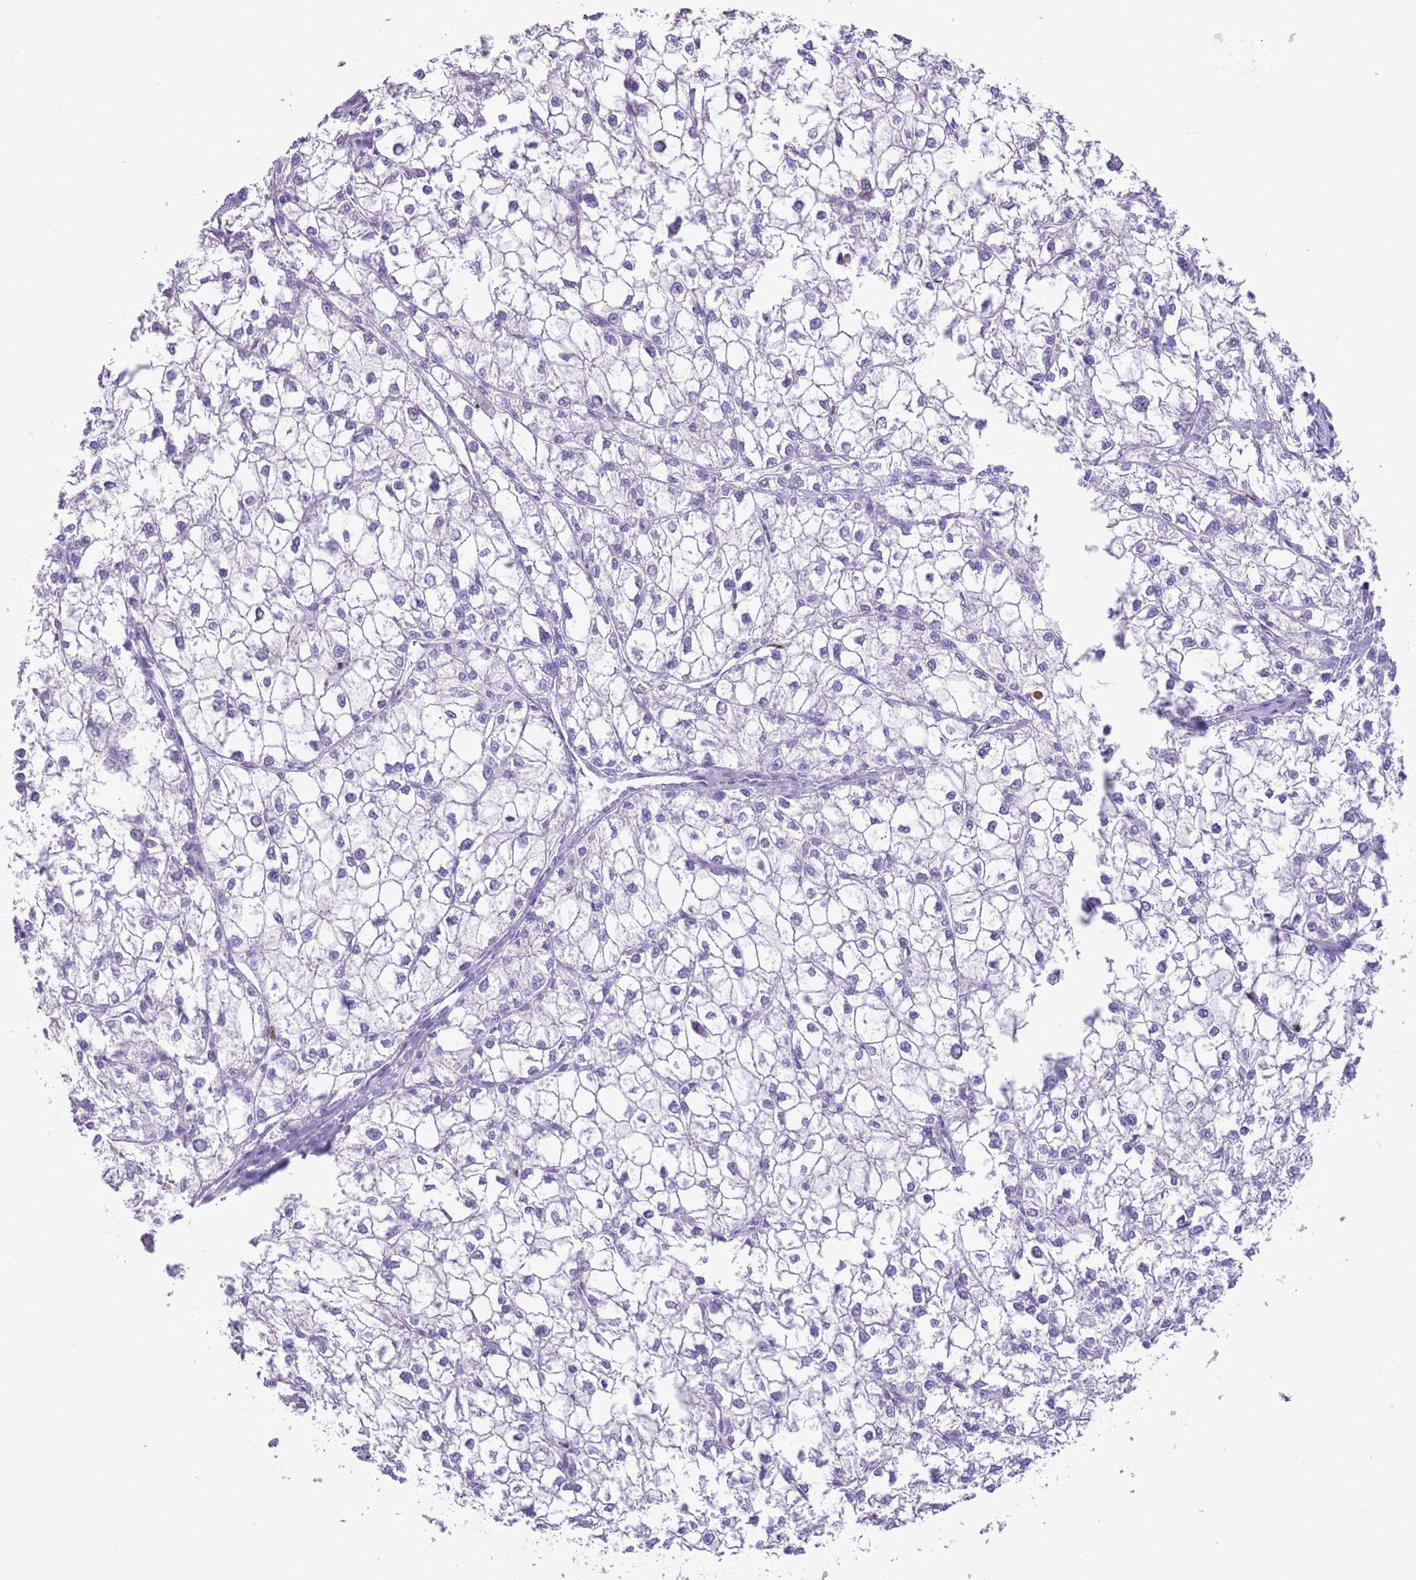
{"staining": {"intensity": "negative", "quantity": "none", "location": "none"}, "tissue": "liver cancer", "cell_type": "Tumor cells", "image_type": "cancer", "snomed": [{"axis": "morphology", "description": "Carcinoma, Hepatocellular, NOS"}, {"axis": "topography", "description": "Liver"}], "caption": "Immunohistochemistry micrograph of neoplastic tissue: liver cancer (hepatocellular carcinoma) stained with DAB (3,3'-diaminobenzidine) demonstrates no significant protein positivity in tumor cells.", "gene": "SLC7A14", "patient": {"sex": "female", "age": 43}}